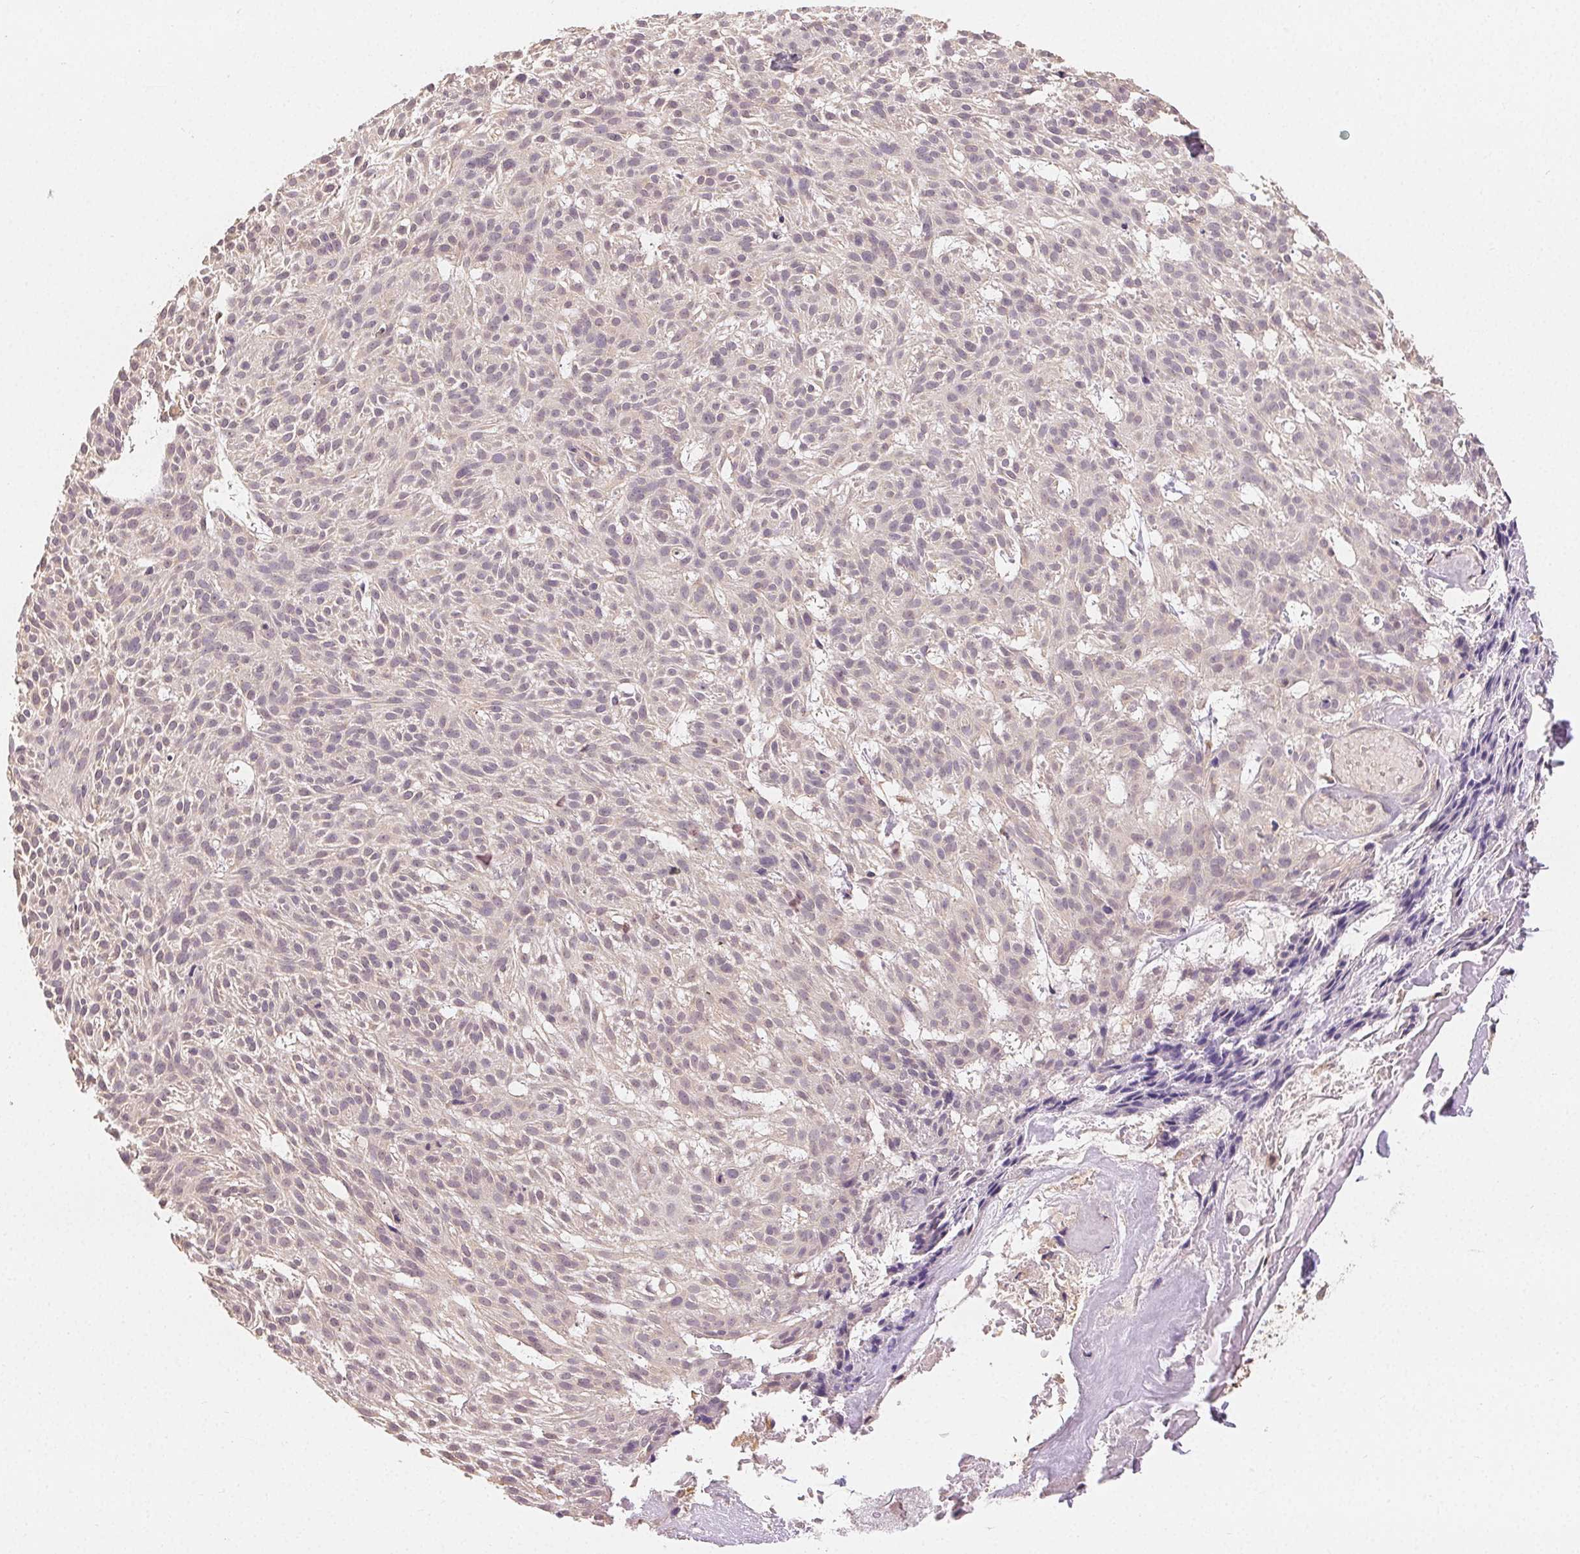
{"staining": {"intensity": "negative", "quantity": "none", "location": "none"}, "tissue": "skin cancer", "cell_type": "Tumor cells", "image_type": "cancer", "snomed": [{"axis": "morphology", "description": "Basal cell carcinoma"}, {"axis": "topography", "description": "Skin"}], "caption": "Skin basal cell carcinoma stained for a protein using IHC displays no expression tumor cells.", "gene": "SEZ6L2", "patient": {"sex": "female", "age": 78}}